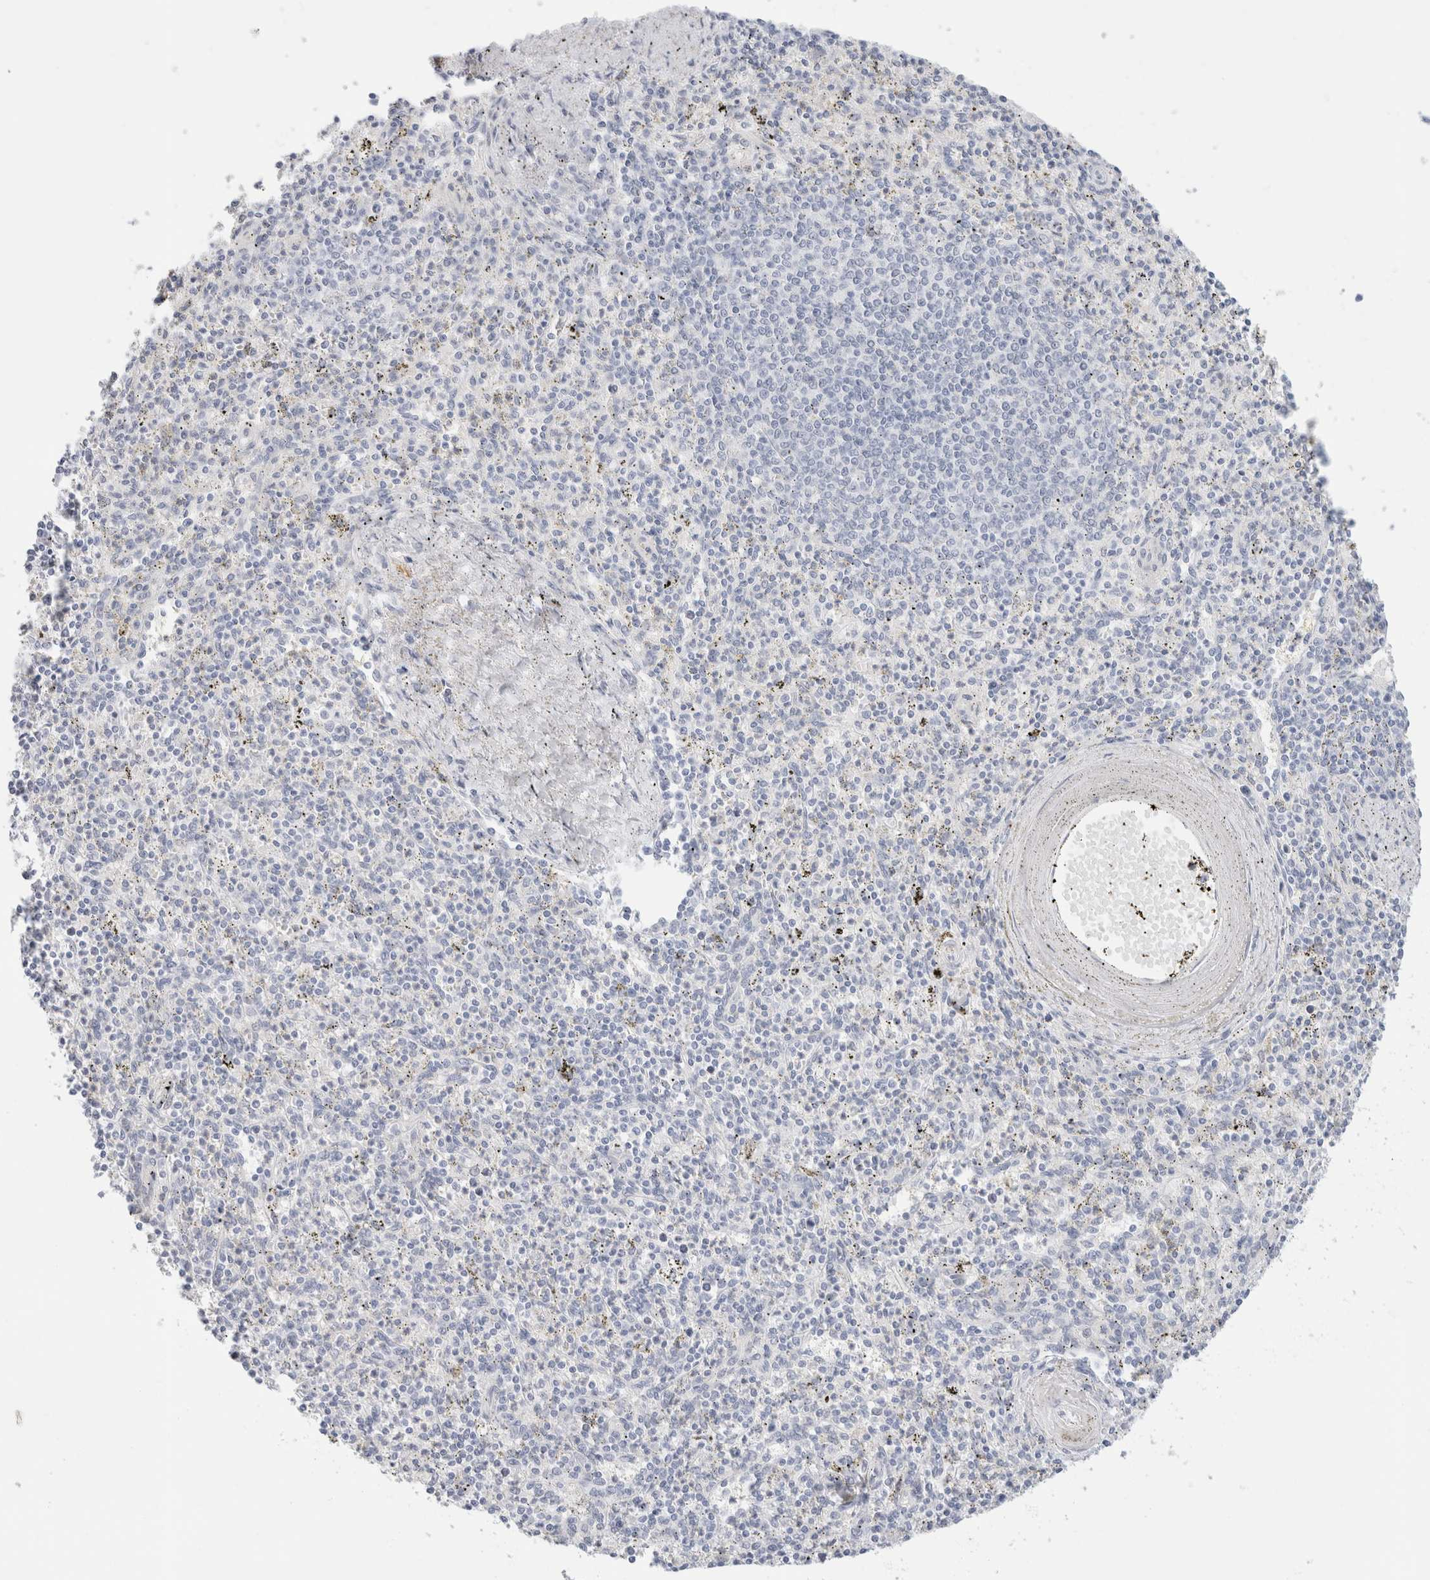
{"staining": {"intensity": "negative", "quantity": "none", "location": "none"}, "tissue": "spleen", "cell_type": "Cells in red pulp", "image_type": "normal", "snomed": [{"axis": "morphology", "description": "Normal tissue, NOS"}, {"axis": "topography", "description": "Spleen"}], "caption": "Cells in red pulp show no significant expression in normal spleen.", "gene": "RTN4", "patient": {"sex": "male", "age": 72}}